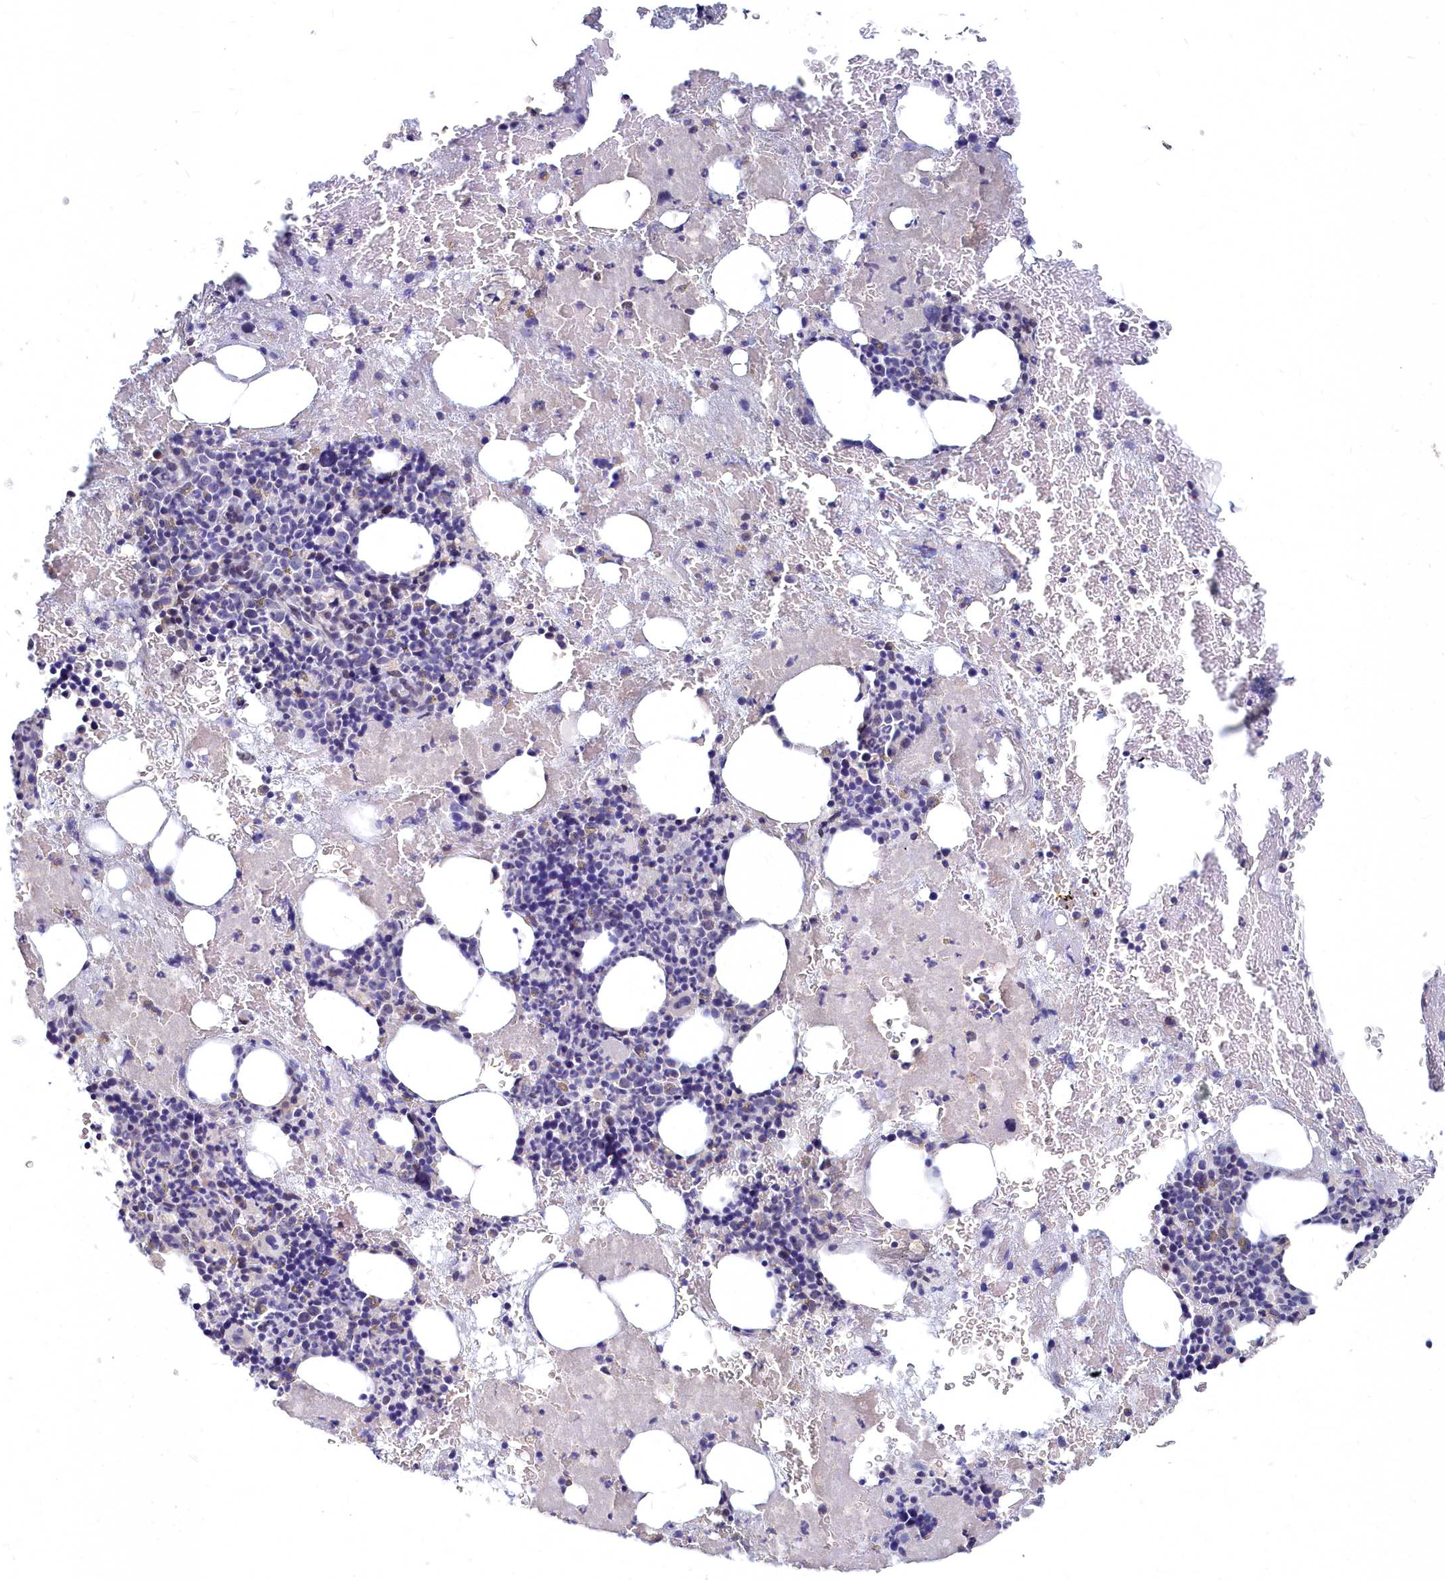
{"staining": {"intensity": "weak", "quantity": "<25%", "location": "cytoplasmic/membranous"}, "tissue": "bone marrow", "cell_type": "Hematopoietic cells", "image_type": "normal", "snomed": [{"axis": "morphology", "description": "Normal tissue, NOS"}, {"axis": "topography", "description": "Bone marrow"}], "caption": "High magnification brightfield microscopy of normal bone marrow stained with DAB (brown) and counterstained with hematoxylin (blue): hematopoietic cells show no significant expression.", "gene": "NOXA1", "patient": {"sex": "male", "age": 53}}